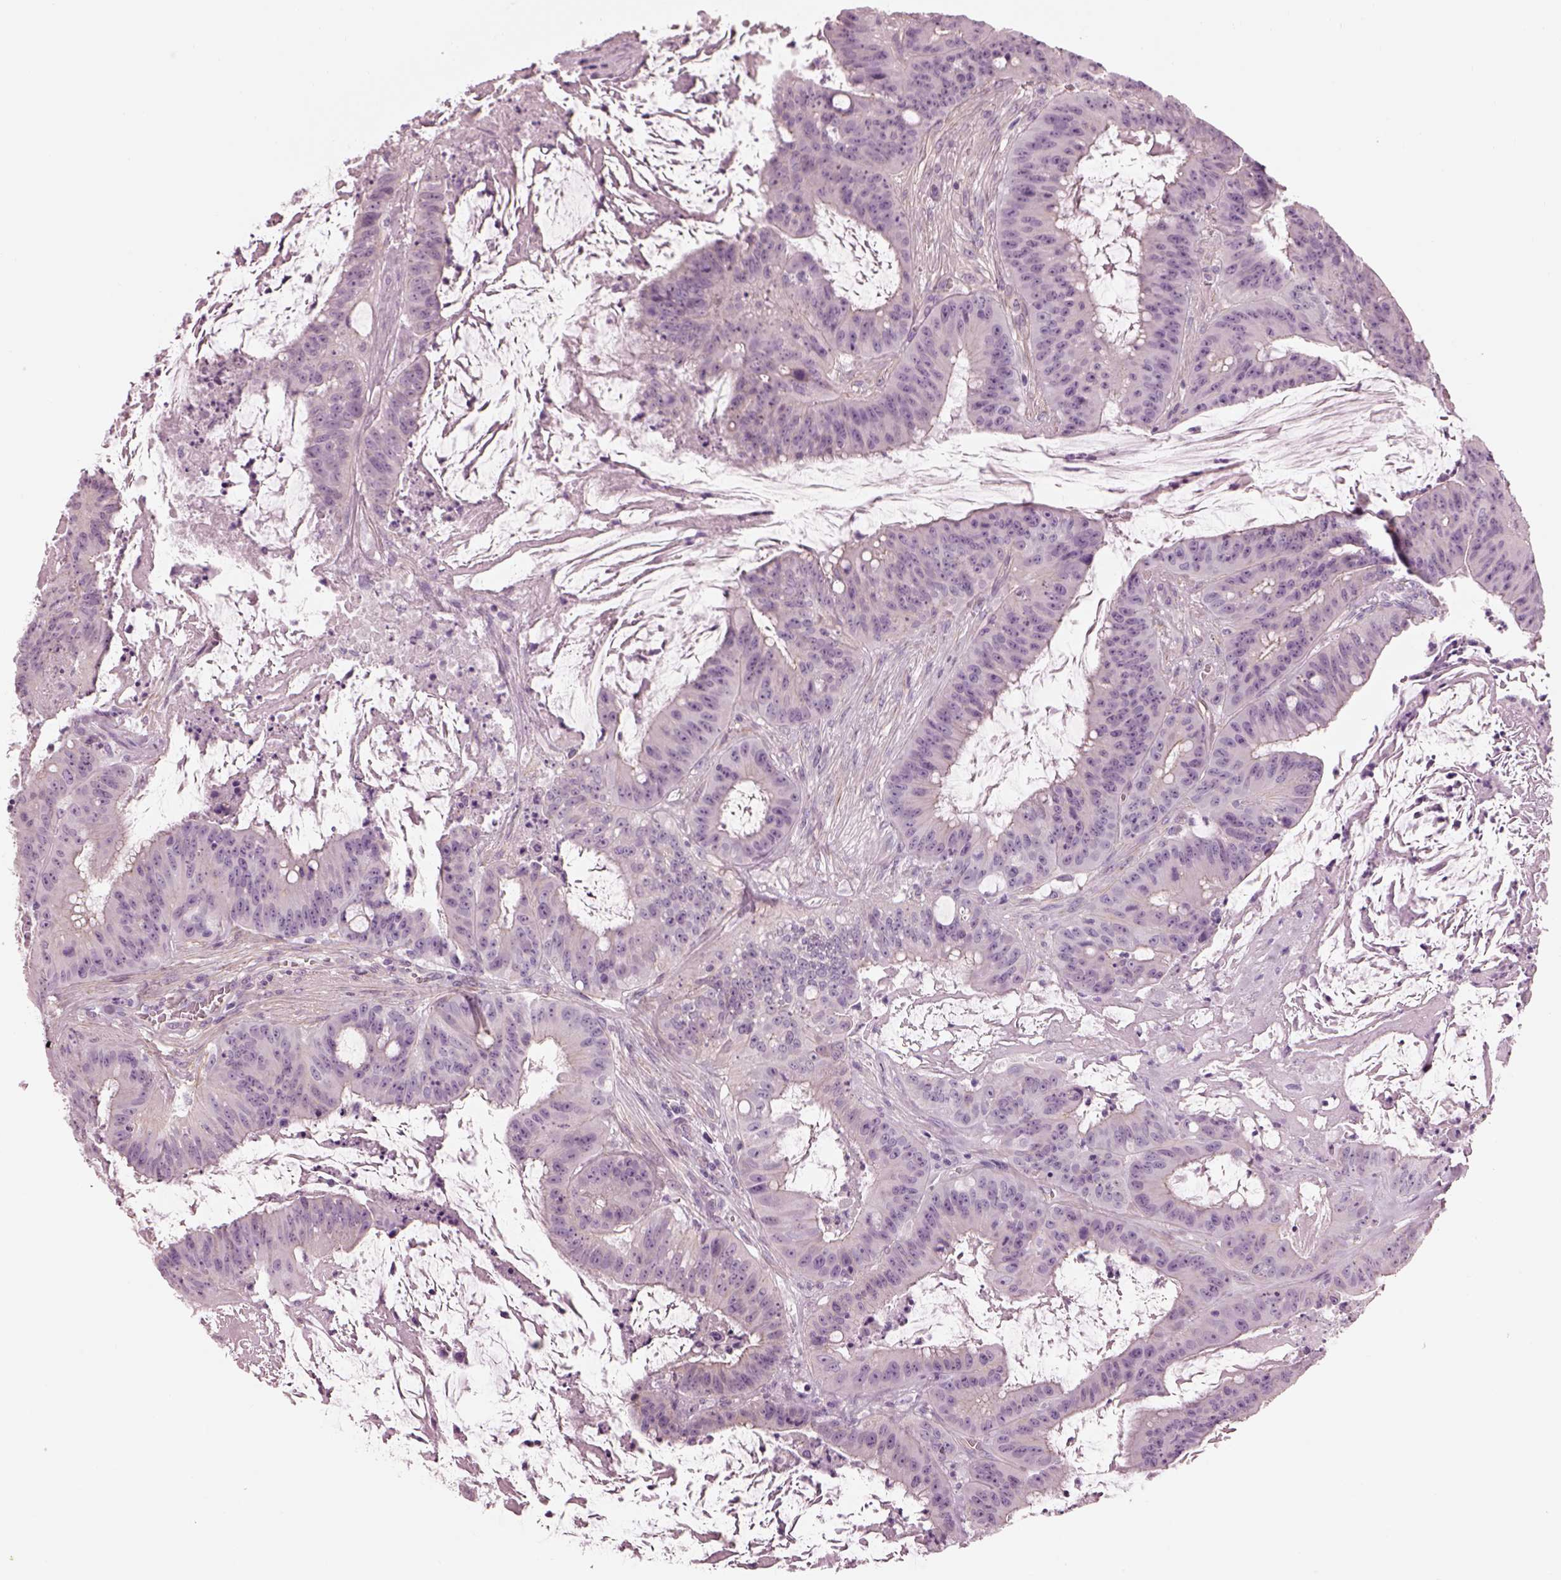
{"staining": {"intensity": "negative", "quantity": "none", "location": "none"}, "tissue": "colorectal cancer", "cell_type": "Tumor cells", "image_type": "cancer", "snomed": [{"axis": "morphology", "description": "Adenocarcinoma, NOS"}, {"axis": "topography", "description": "Colon"}], "caption": "An IHC histopathology image of adenocarcinoma (colorectal) is shown. There is no staining in tumor cells of adenocarcinoma (colorectal).", "gene": "BFSP1", "patient": {"sex": "male", "age": 33}}